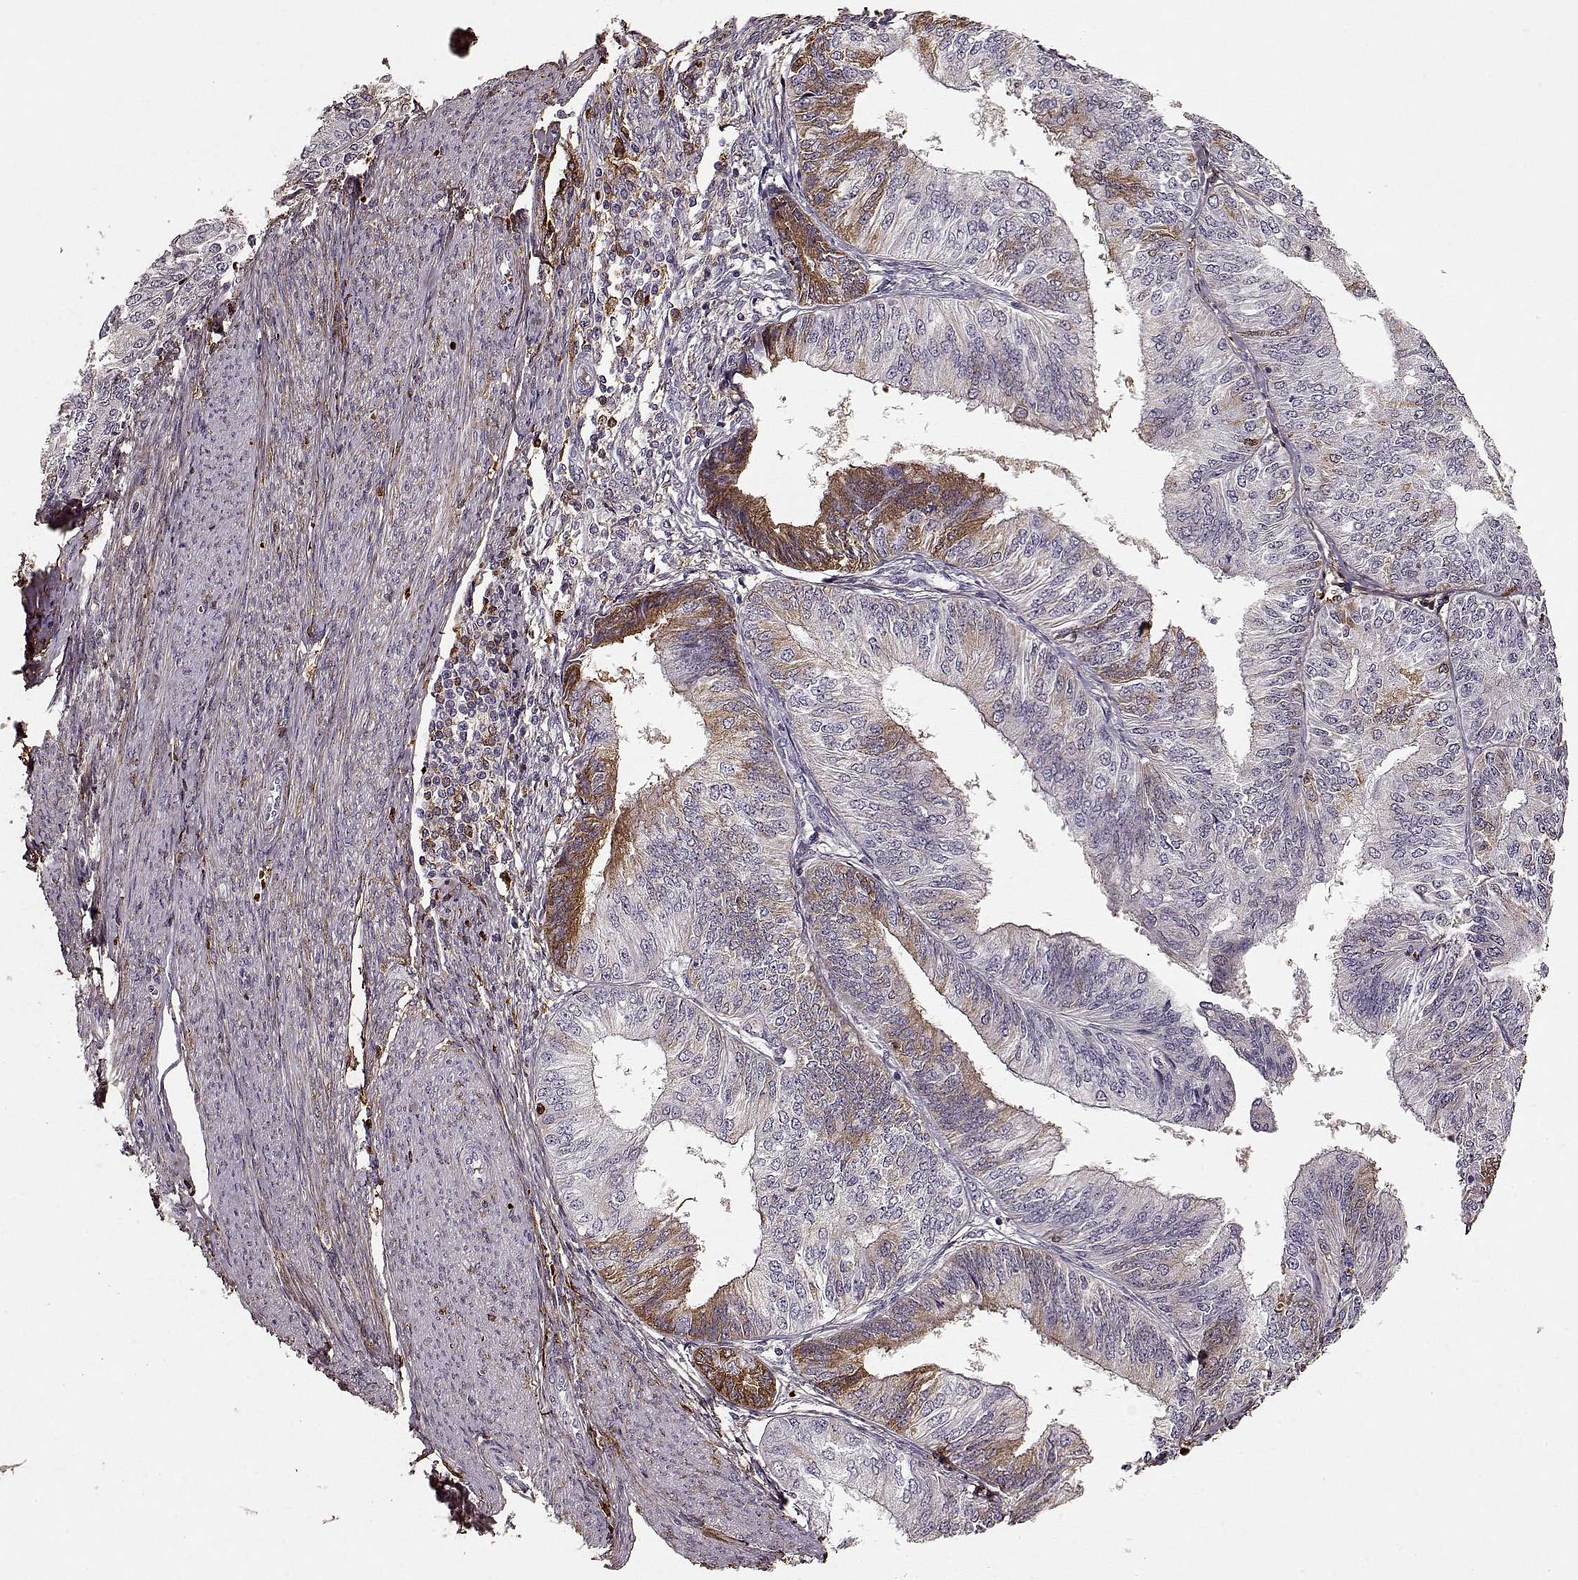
{"staining": {"intensity": "moderate", "quantity": "<25%", "location": "cytoplasmic/membranous"}, "tissue": "endometrial cancer", "cell_type": "Tumor cells", "image_type": "cancer", "snomed": [{"axis": "morphology", "description": "Adenocarcinoma, NOS"}, {"axis": "topography", "description": "Endometrium"}], "caption": "Tumor cells show low levels of moderate cytoplasmic/membranous positivity in about <25% of cells in adenocarcinoma (endometrial).", "gene": "LUM", "patient": {"sex": "female", "age": 58}}